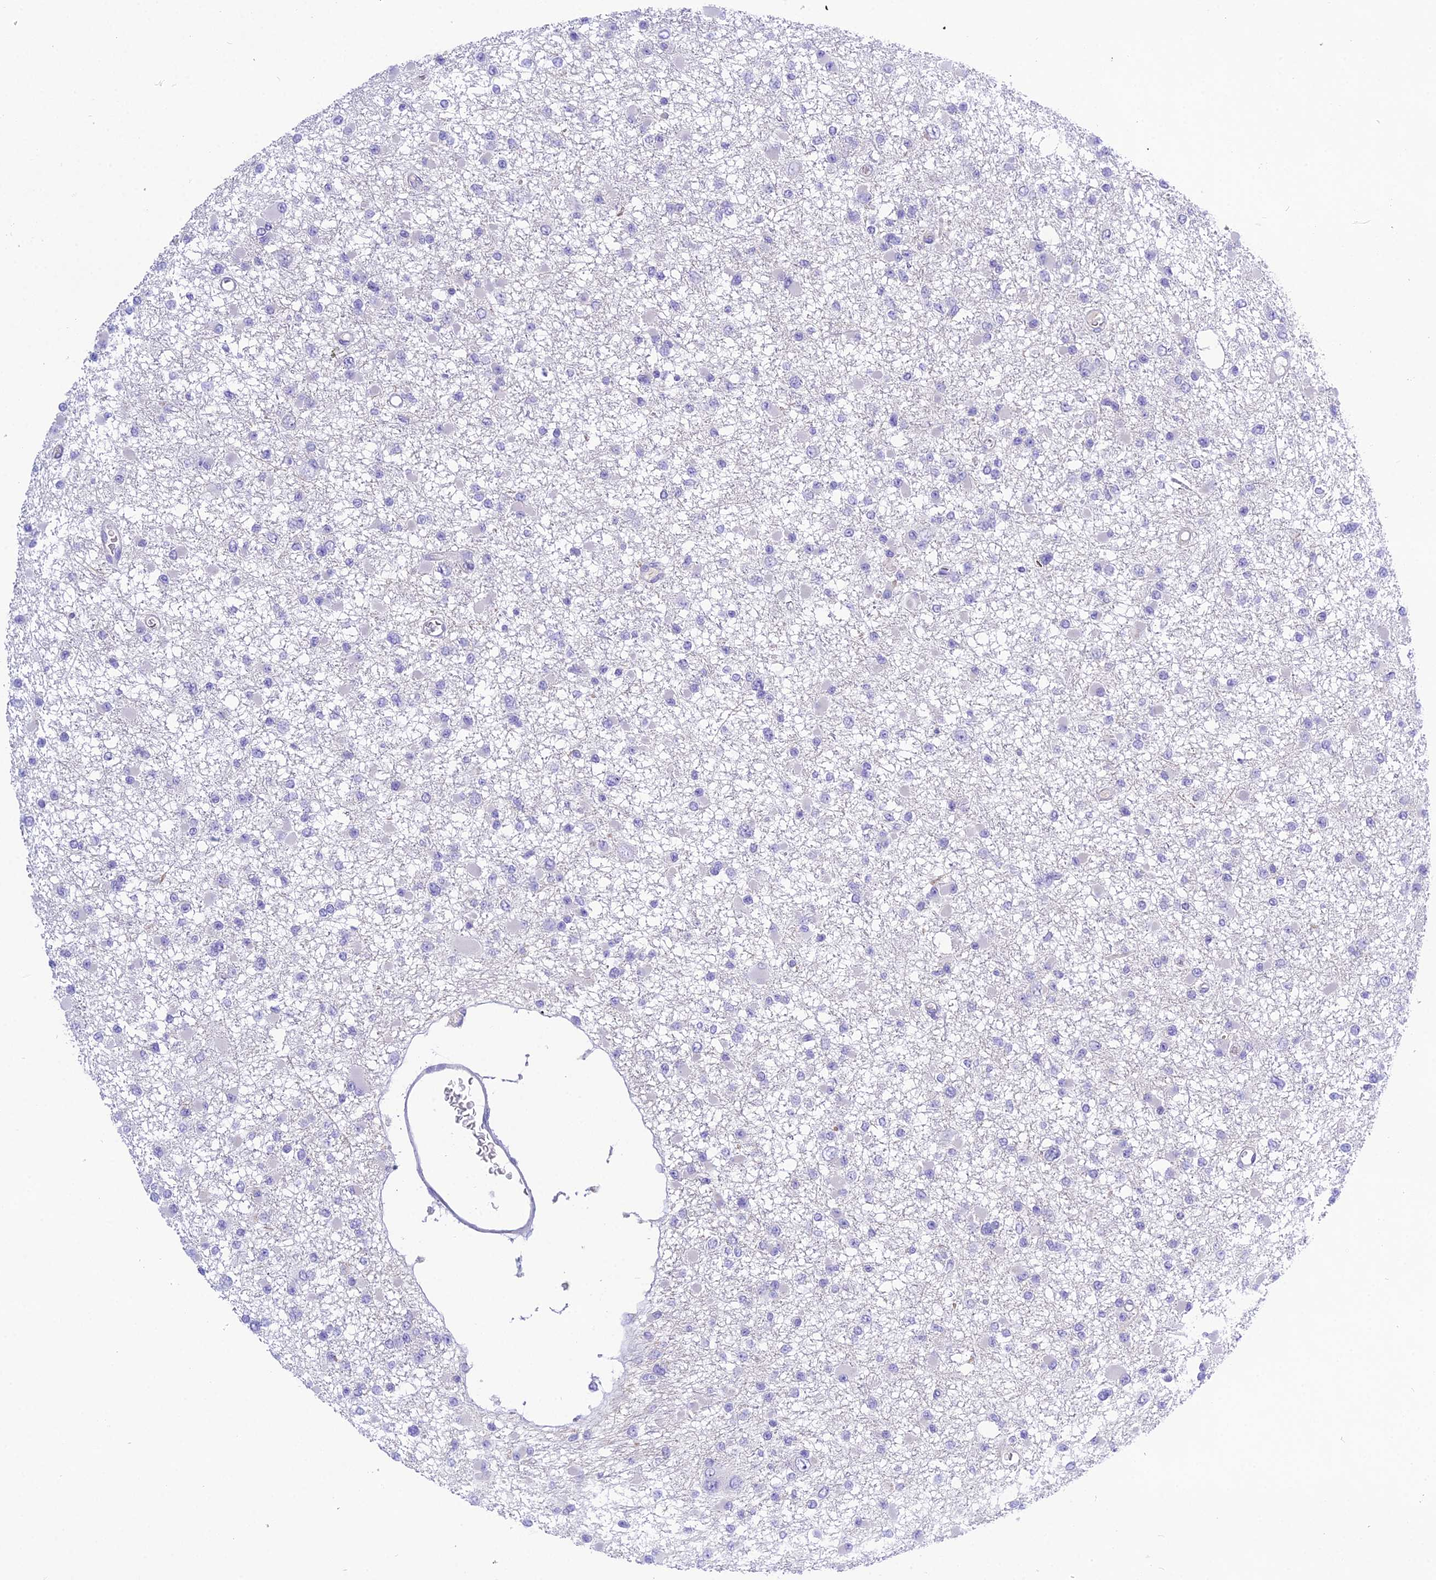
{"staining": {"intensity": "negative", "quantity": "none", "location": "none"}, "tissue": "glioma", "cell_type": "Tumor cells", "image_type": "cancer", "snomed": [{"axis": "morphology", "description": "Glioma, malignant, Low grade"}, {"axis": "topography", "description": "Brain"}], "caption": "IHC of malignant glioma (low-grade) reveals no positivity in tumor cells.", "gene": "KIAA0408", "patient": {"sex": "female", "age": 22}}